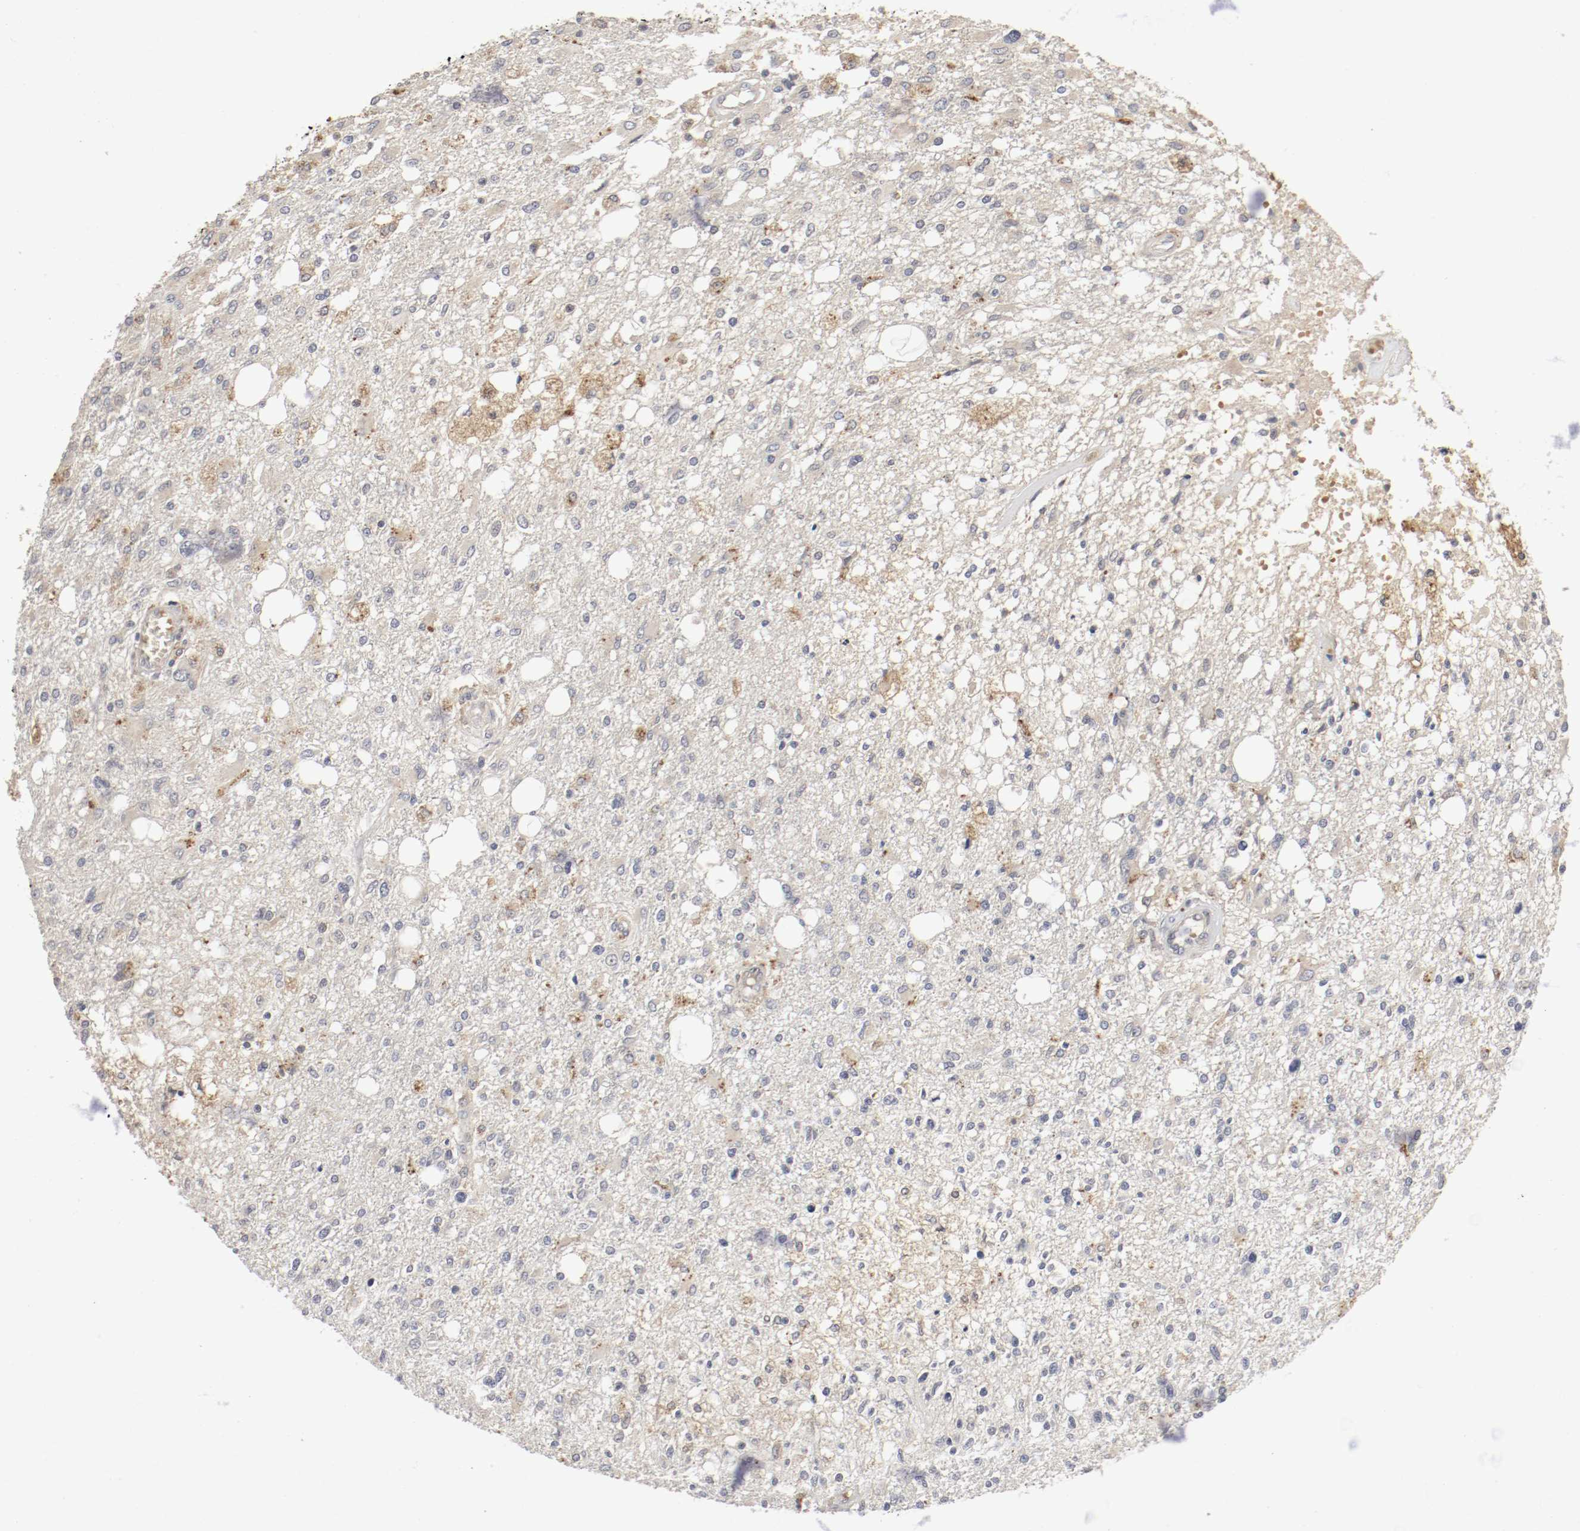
{"staining": {"intensity": "weak", "quantity": "25%-75%", "location": "cytoplasmic/membranous"}, "tissue": "glioma", "cell_type": "Tumor cells", "image_type": "cancer", "snomed": [{"axis": "morphology", "description": "Glioma, malignant, High grade"}, {"axis": "topography", "description": "Cerebral cortex"}], "caption": "A low amount of weak cytoplasmic/membranous expression is appreciated in about 25%-75% of tumor cells in glioma tissue.", "gene": "REN", "patient": {"sex": "male", "age": 76}}